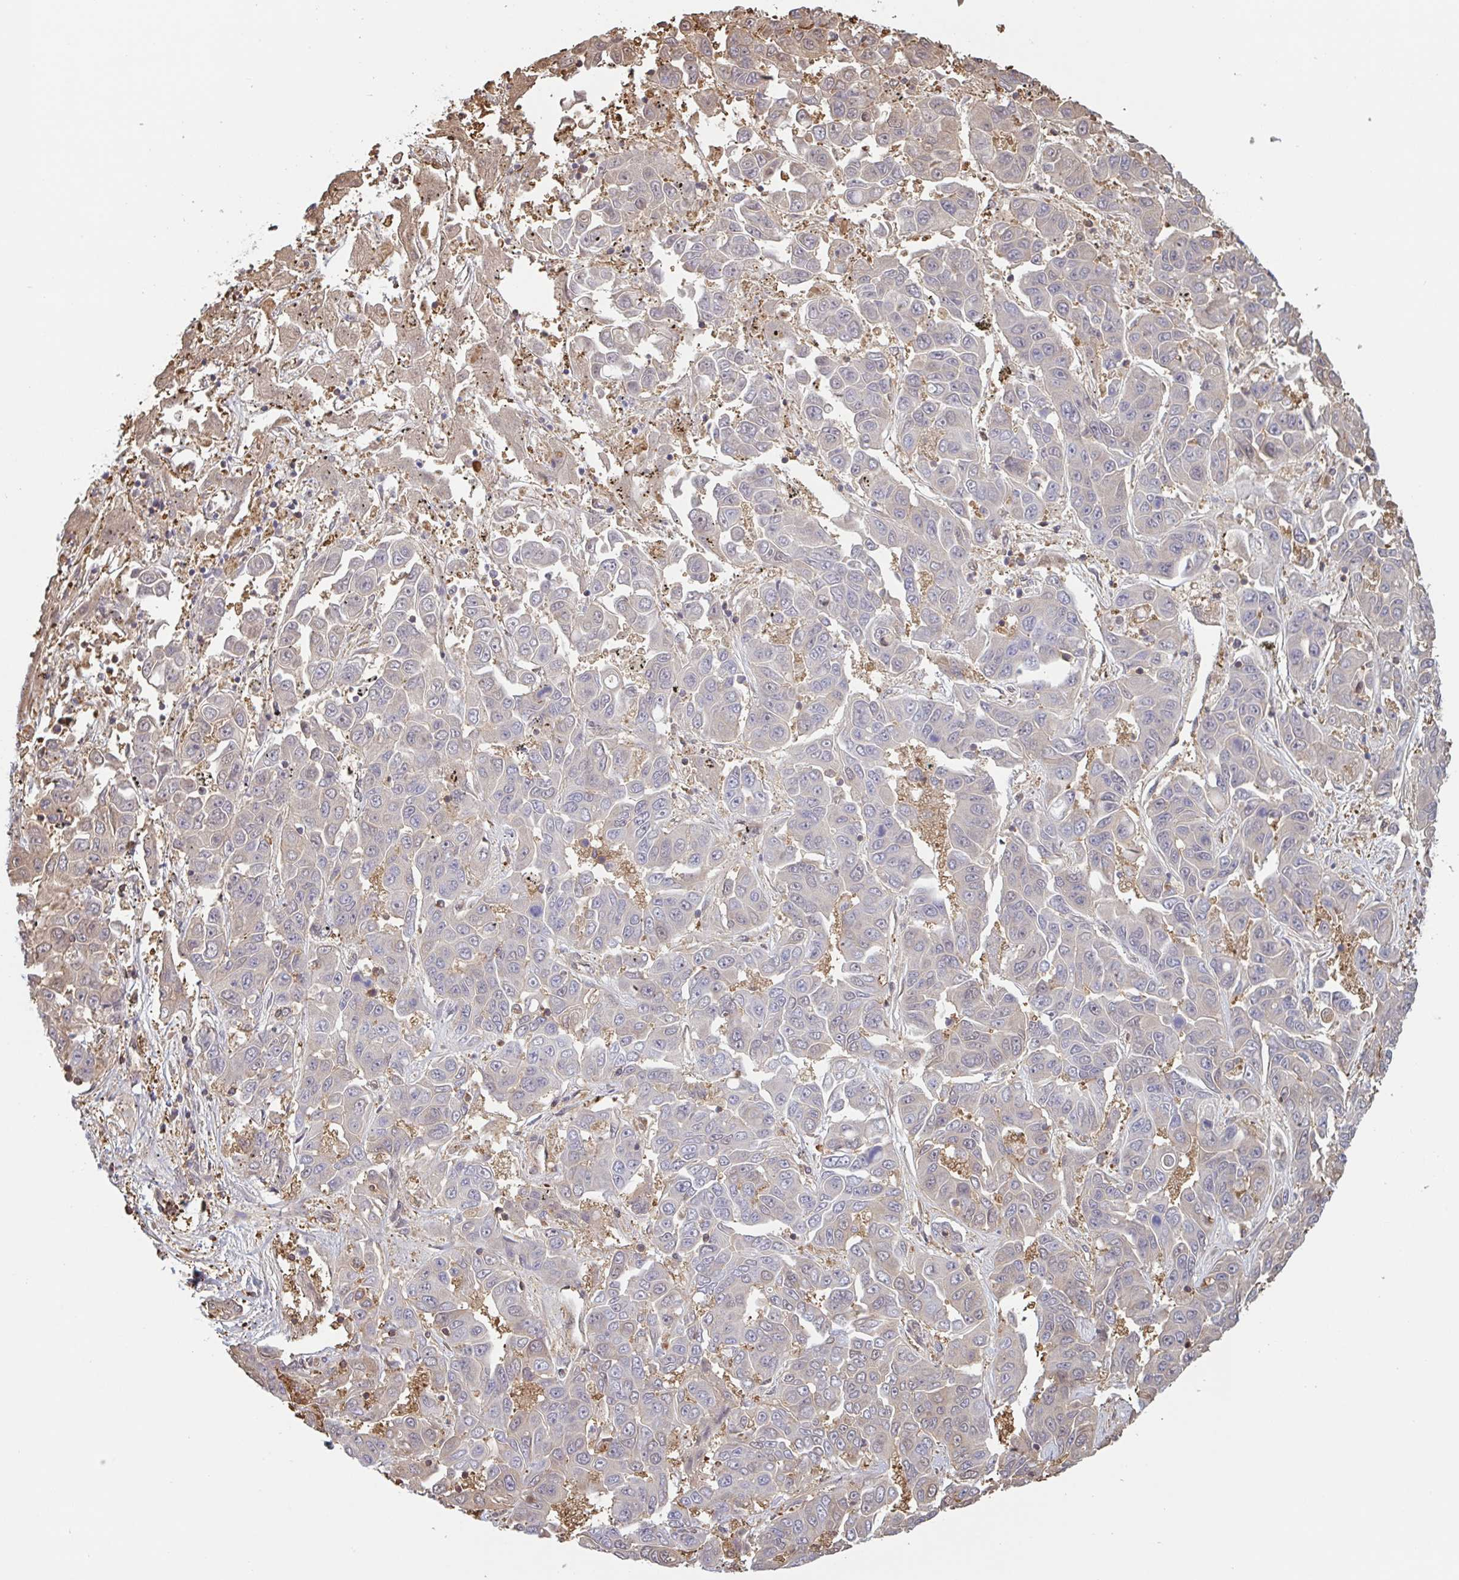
{"staining": {"intensity": "negative", "quantity": "none", "location": "none"}, "tissue": "liver cancer", "cell_type": "Tumor cells", "image_type": "cancer", "snomed": [{"axis": "morphology", "description": "Cholangiocarcinoma"}, {"axis": "topography", "description": "Liver"}], "caption": "The histopathology image shows no staining of tumor cells in liver cholangiocarcinoma.", "gene": "OTOP2", "patient": {"sex": "female", "age": 52}}